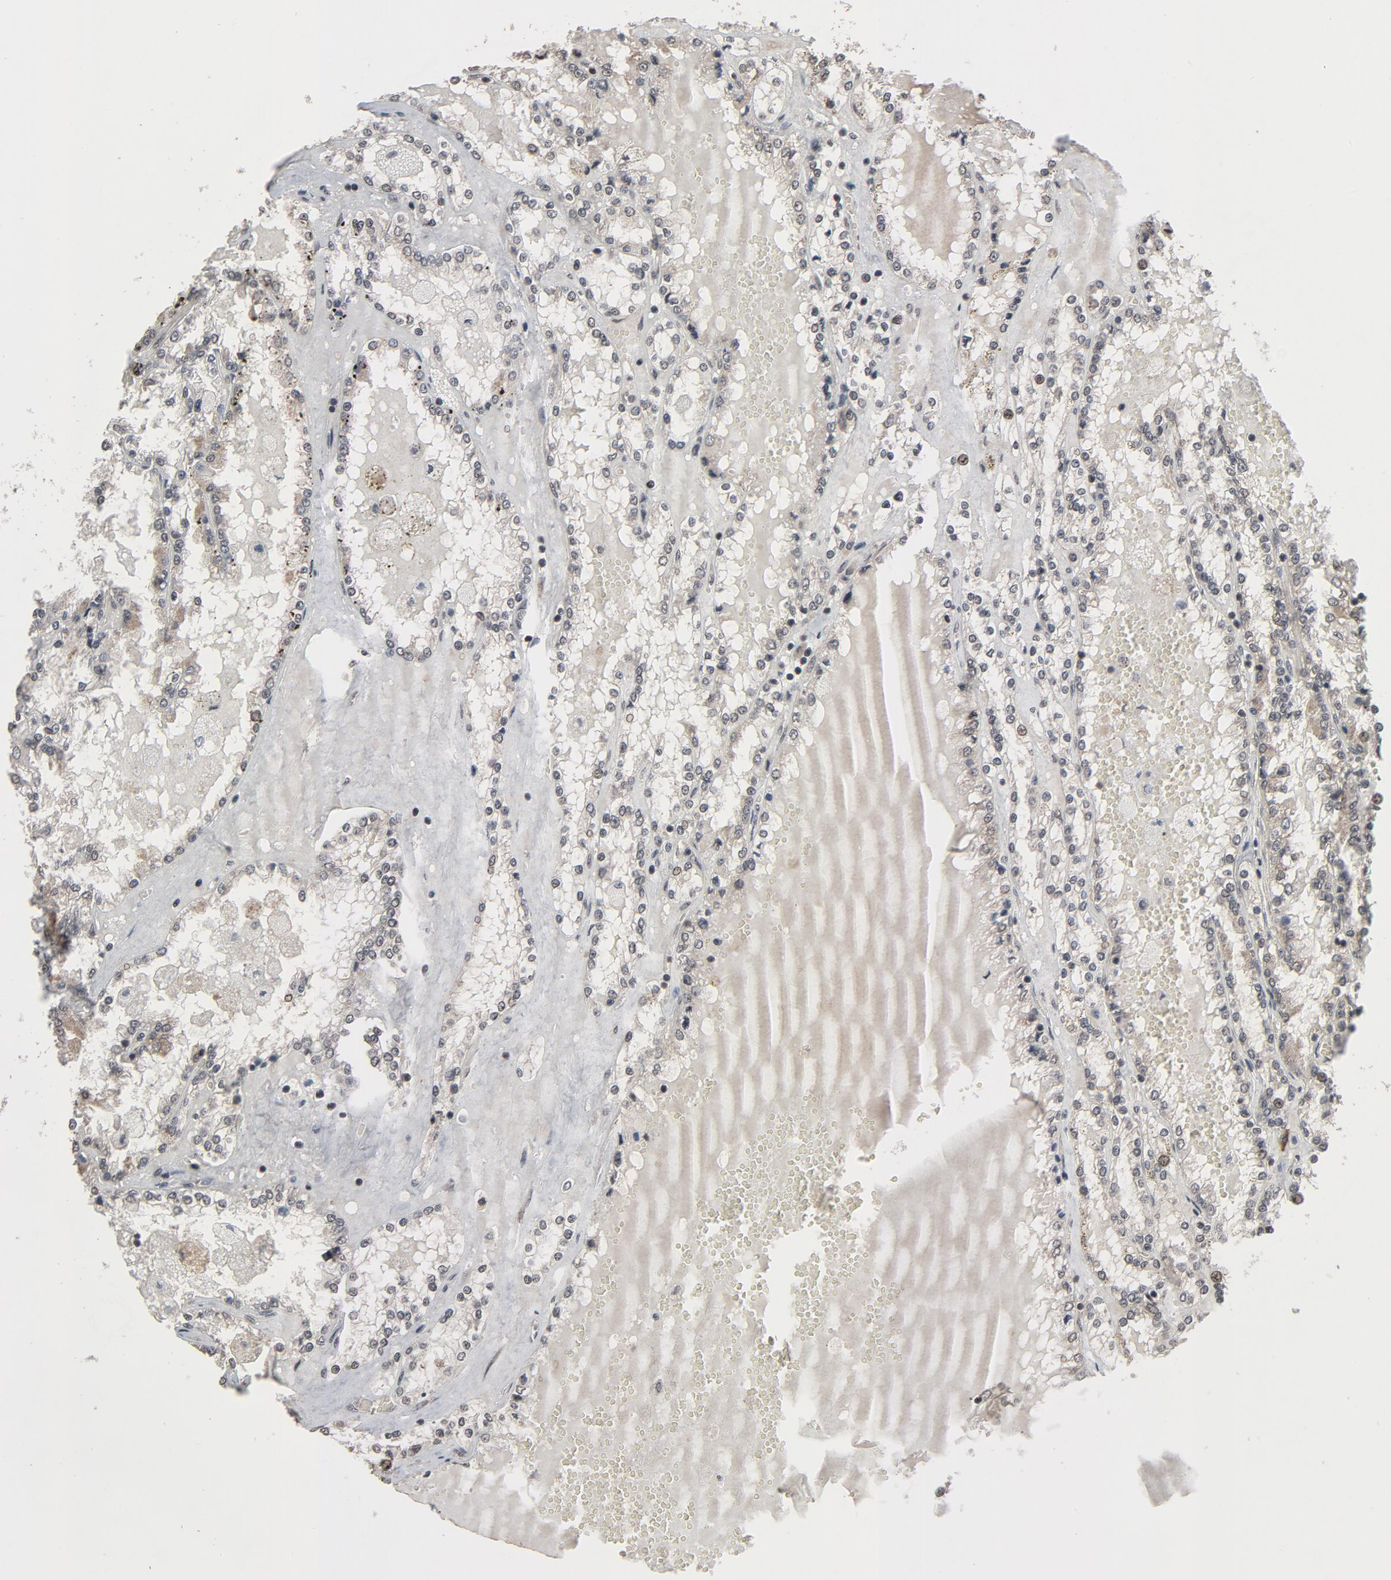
{"staining": {"intensity": "weak", "quantity": "25%-75%", "location": "cytoplasmic/membranous,nuclear"}, "tissue": "renal cancer", "cell_type": "Tumor cells", "image_type": "cancer", "snomed": [{"axis": "morphology", "description": "Adenocarcinoma, NOS"}, {"axis": "topography", "description": "Kidney"}], "caption": "DAB (3,3'-diaminobenzidine) immunohistochemical staining of adenocarcinoma (renal) exhibits weak cytoplasmic/membranous and nuclear protein expression in about 25%-75% of tumor cells. The protein is shown in brown color, while the nuclei are stained blue.", "gene": "POM121", "patient": {"sex": "female", "age": 56}}